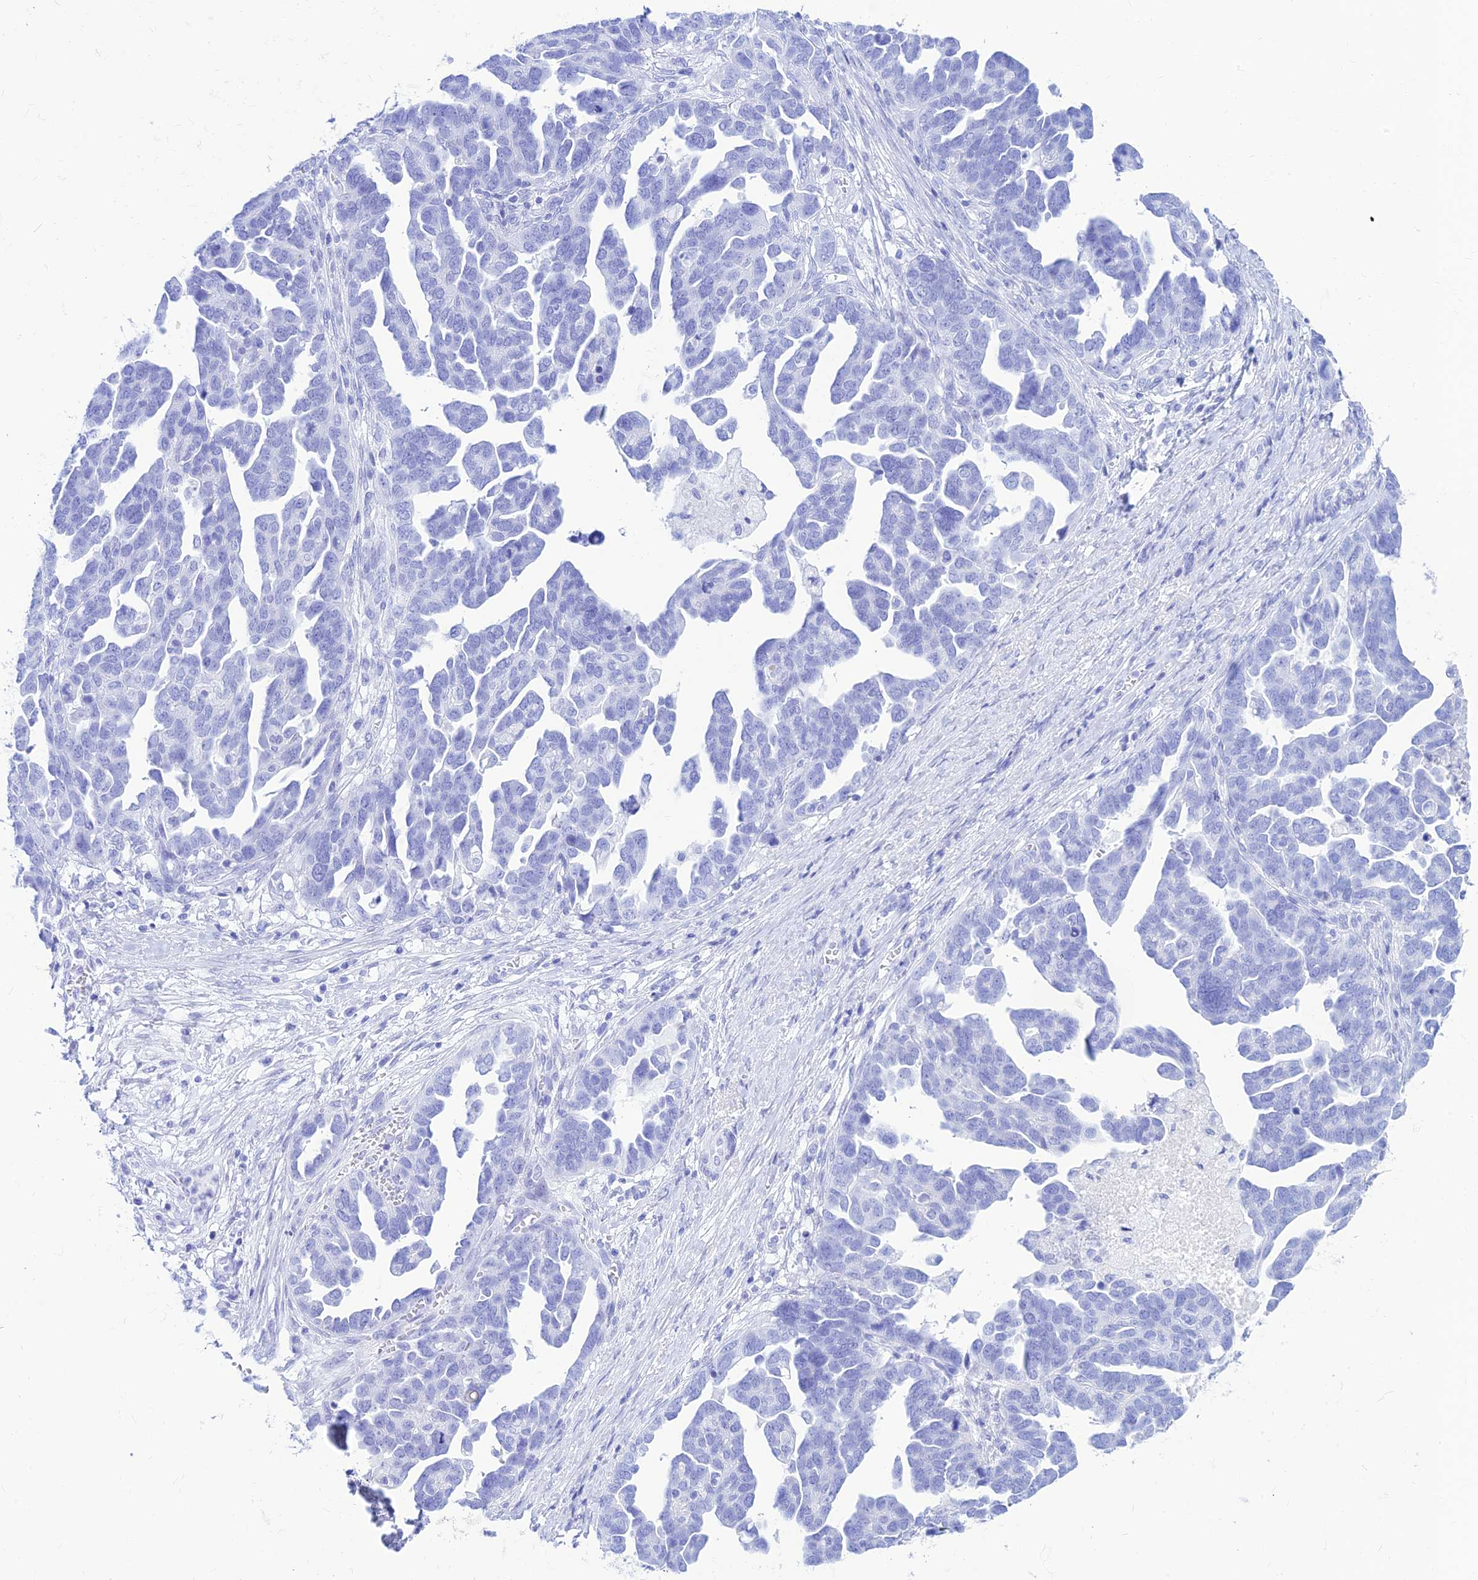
{"staining": {"intensity": "negative", "quantity": "none", "location": "none"}, "tissue": "ovarian cancer", "cell_type": "Tumor cells", "image_type": "cancer", "snomed": [{"axis": "morphology", "description": "Cystadenocarcinoma, serous, NOS"}, {"axis": "topography", "description": "Ovary"}], "caption": "DAB (3,3'-diaminobenzidine) immunohistochemical staining of human ovarian cancer (serous cystadenocarcinoma) displays no significant staining in tumor cells.", "gene": "PRNP", "patient": {"sex": "female", "age": 54}}